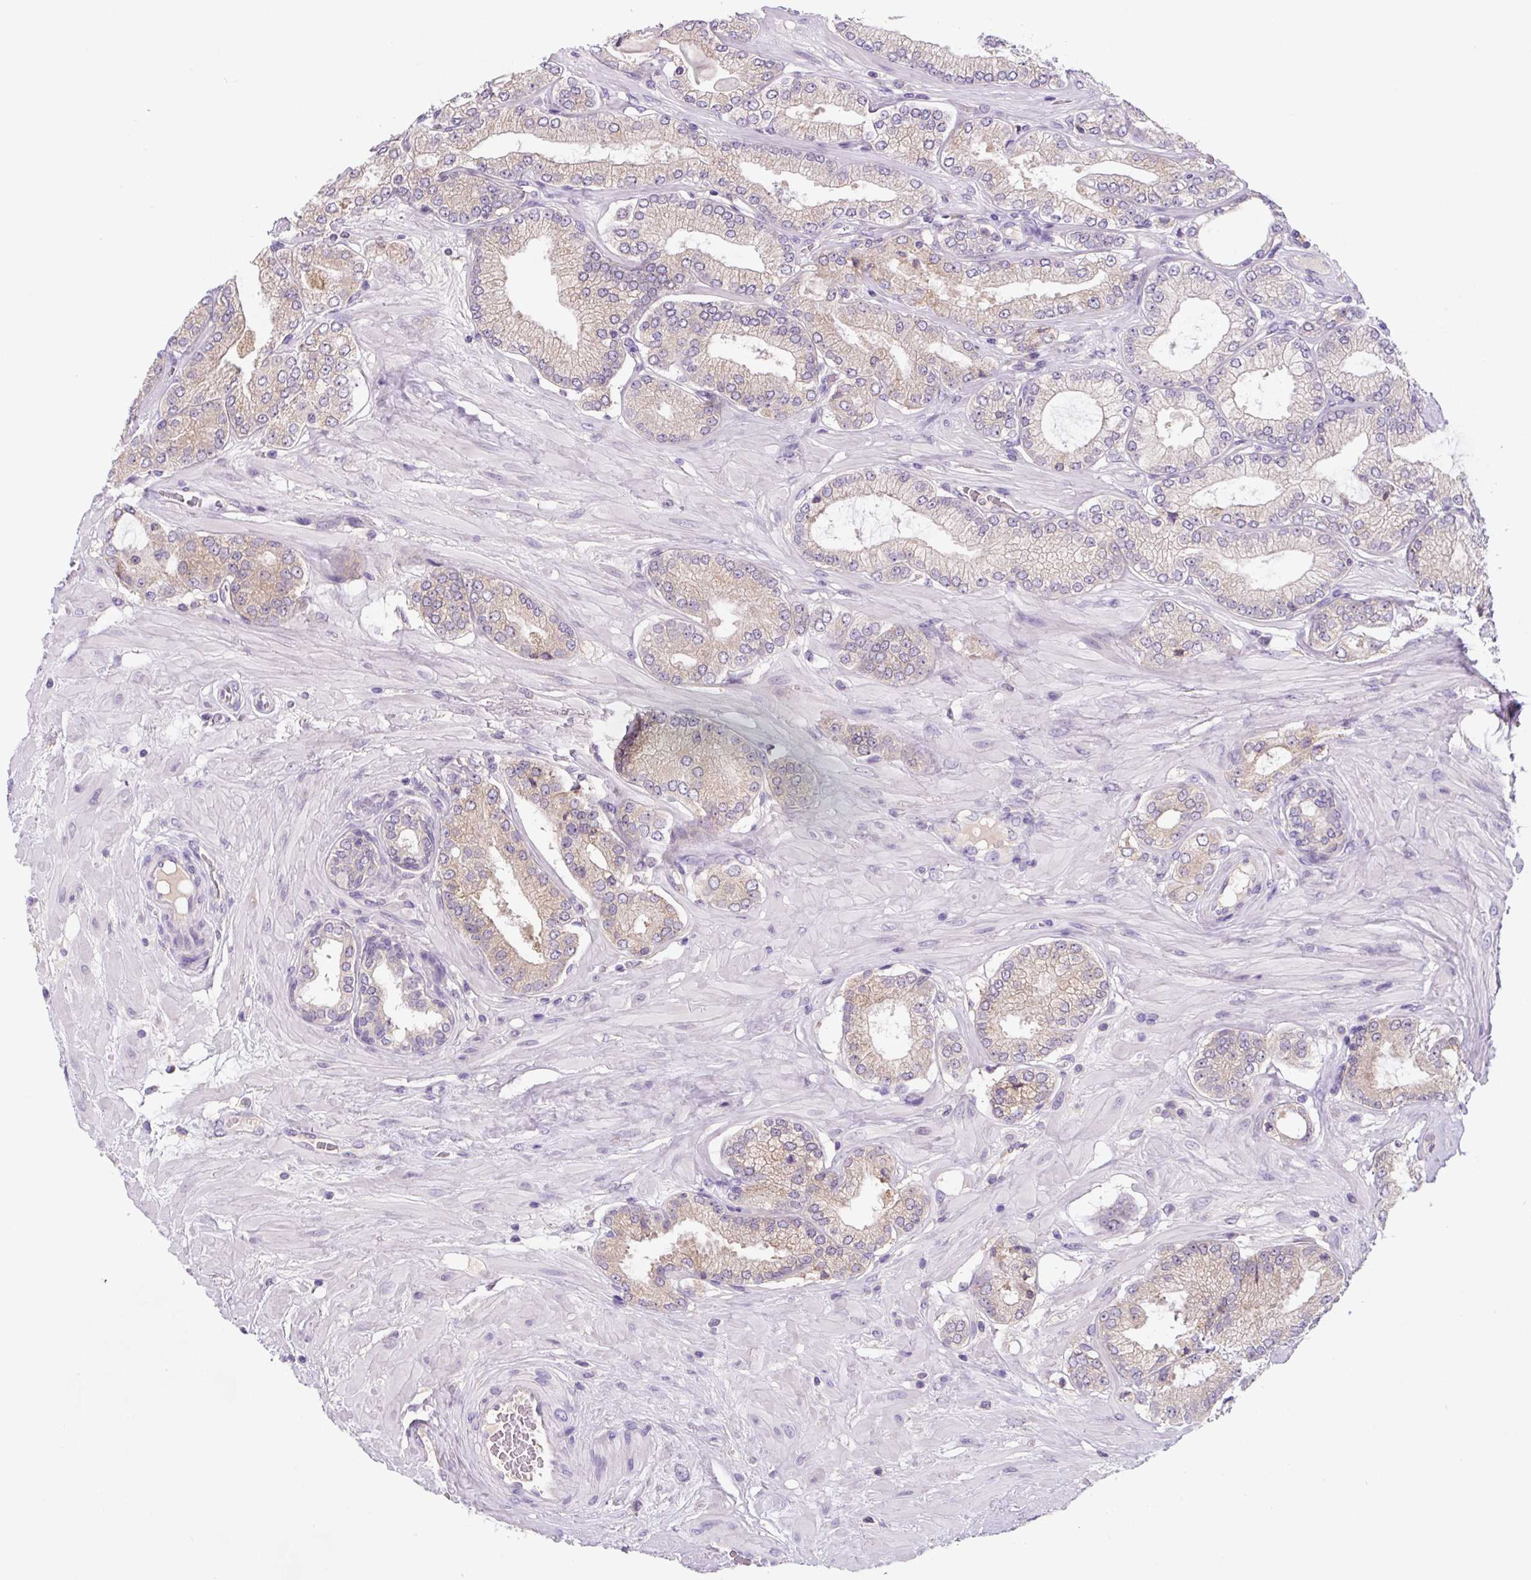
{"staining": {"intensity": "weak", "quantity": "<25%", "location": "cytoplasmic/membranous"}, "tissue": "prostate cancer", "cell_type": "Tumor cells", "image_type": "cancer", "snomed": [{"axis": "morphology", "description": "Adenocarcinoma, High grade"}, {"axis": "topography", "description": "Prostate"}], "caption": "This image is of prostate cancer (adenocarcinoma (high-grade)) stained with IHC to label a protein in brown with the nuclei are counter-stained blue. There is no staining in tumor cells.", "gene": "FZD5", "patient": {"sex": "male", "age": 68}}